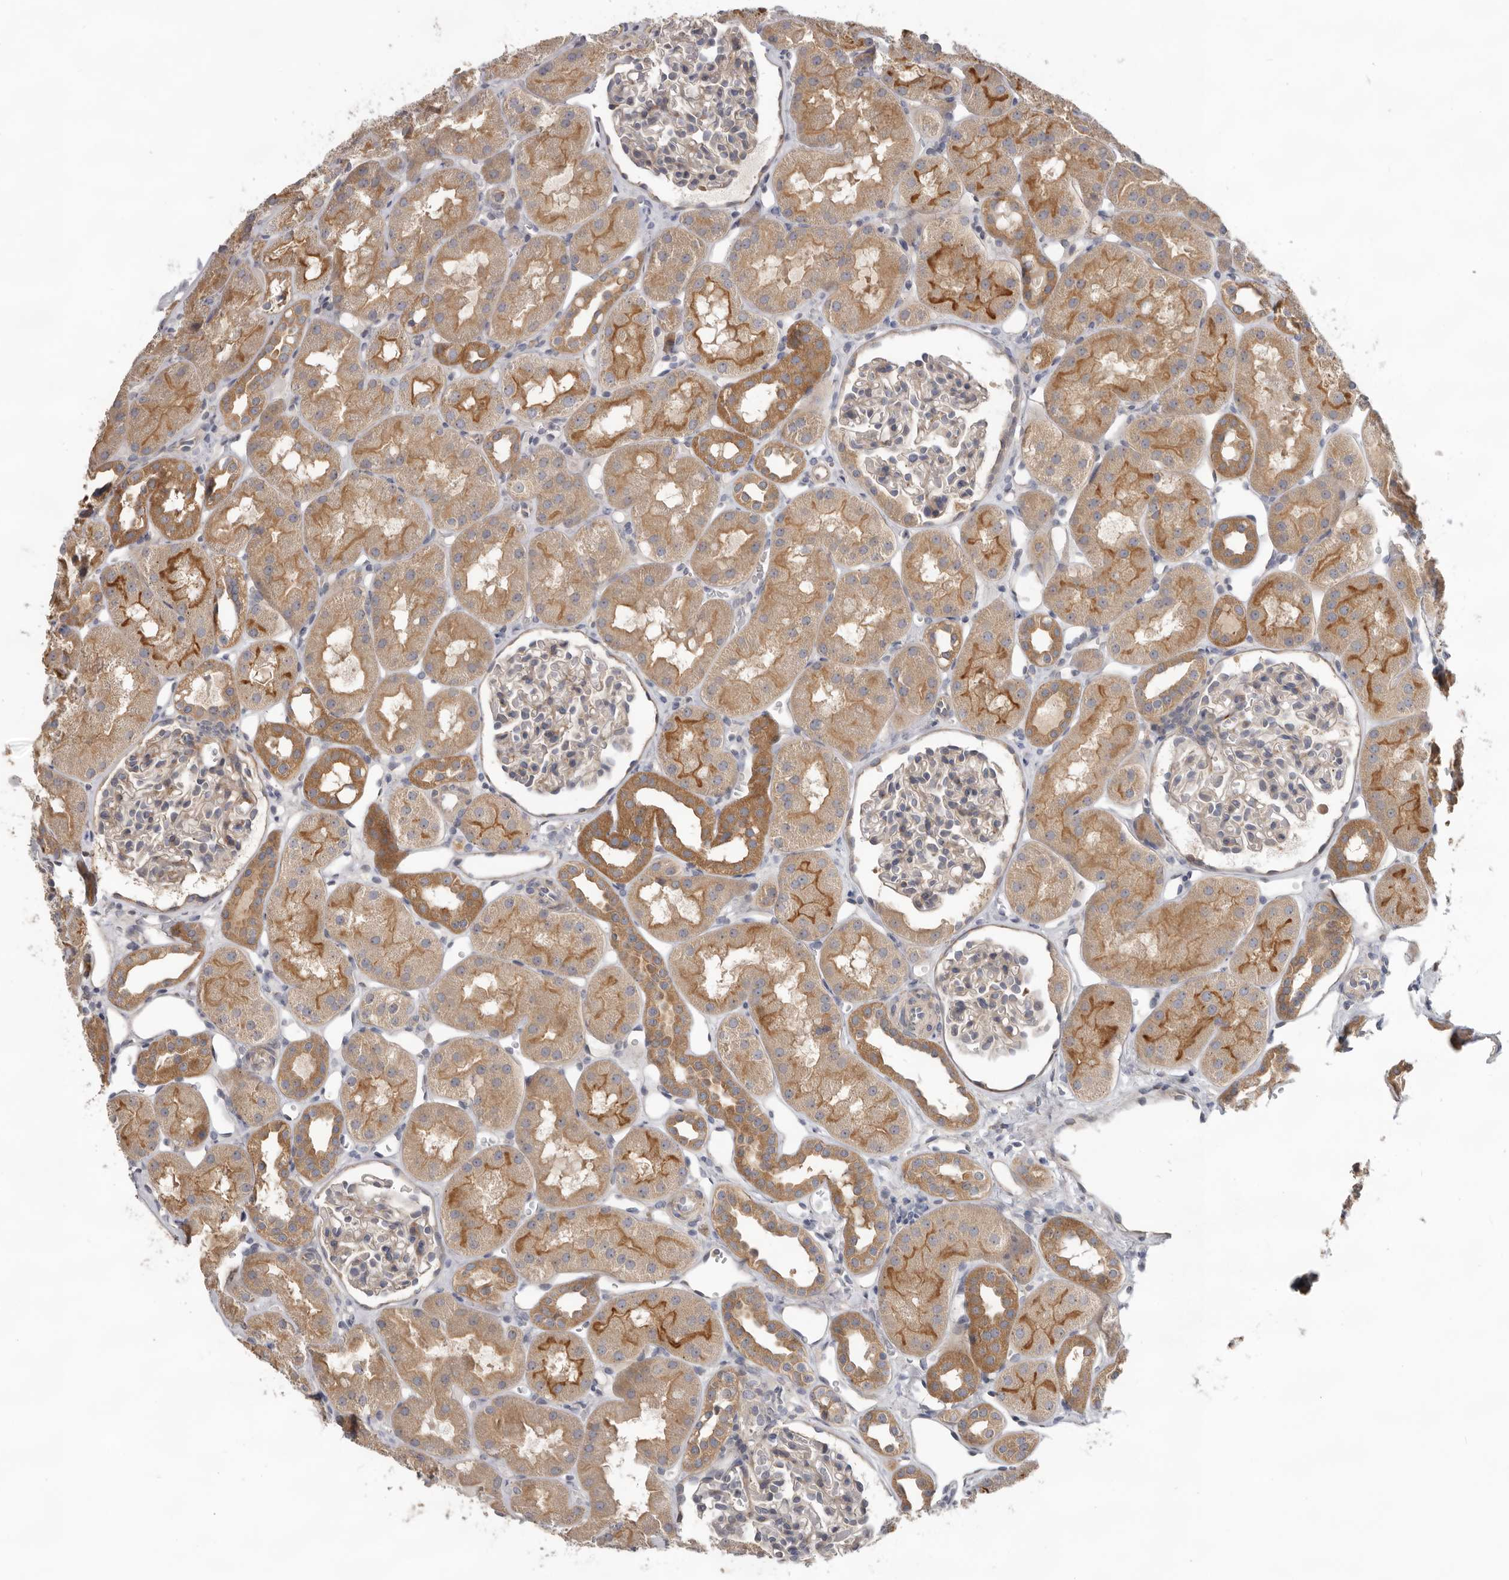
{"staining": {"intensity": "weak", "quantity": "<25%", "location": "cytoplasmic/membranous"}, "tissue": "kidney", "cell_type": "Cells in glomeruli", "image_type": "normal", "snomed": [{"axis": "morphology", "description": "Normal tissue, NOS"}, {"axis": "topography", "description": "Kidney"}], "caption": "Immunohistochemistry (IHC) photomicrograph of normal kidney stained for a protein (brown), which exhibits no expression in cells in glomeruli. (DAB (3,3'-diaminobenzidine) IHC, high magnification).", "gene": "HINT3", "patient": {"sex": "male", "age": 16}}